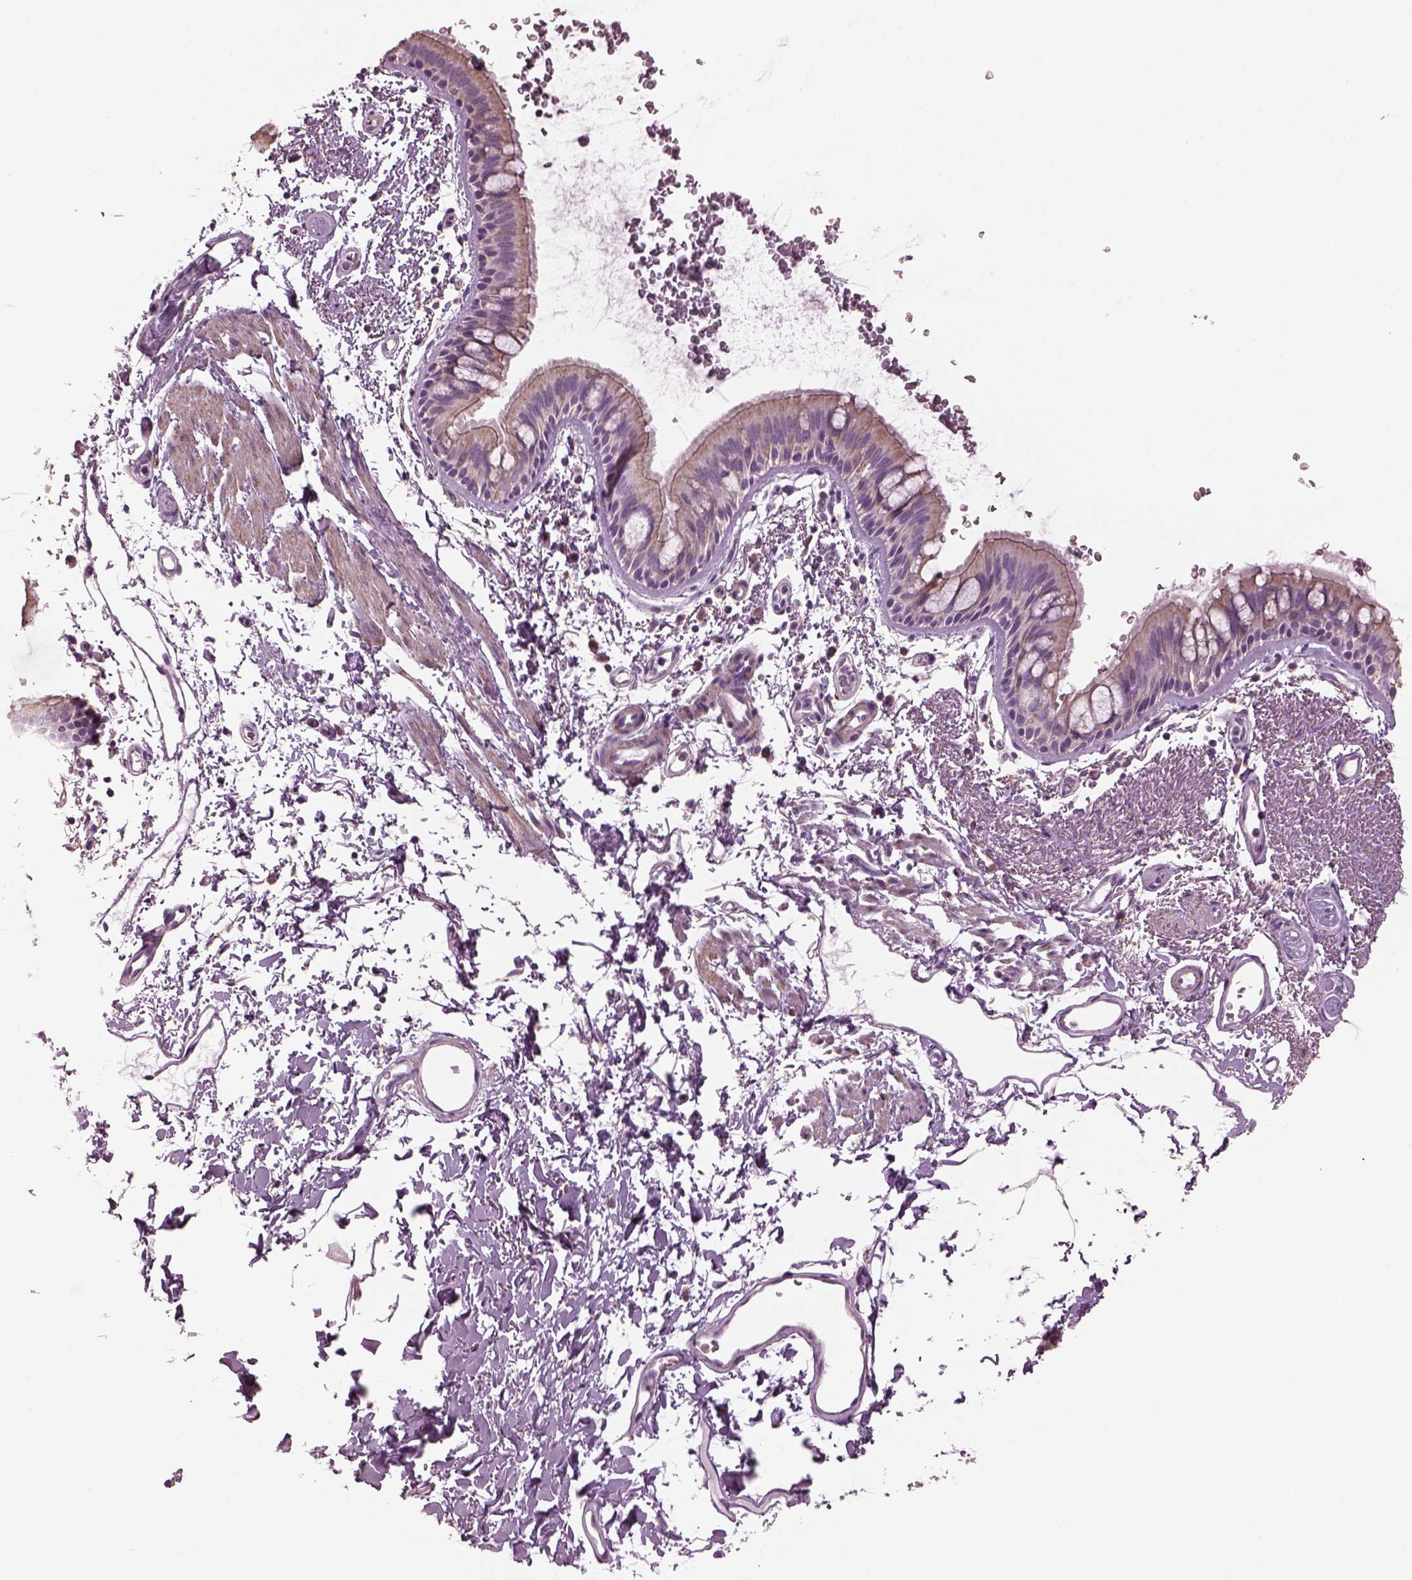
{"staining": {"intensity": "weak", "quantity": "25%-75%", "location": "cytoplasmic/membranous"}, "tissue": "bronchus", "cell_type": "Respiratory epithelial cells", "image_type": "normal", "snomed": [{"axis": "morphology", "description": "Normal tissue, NOS"}, {"axis": "topography", "description": "Lymph node"}, {"axis": "topography", "description": "Bronchus"}], "caption": "The micrograph shows staining of normal bronchus, revealing weak cytoplasmic/membranous protein positivity (brown color) within respiratory epithelial cells. Nuclei are stained in blue.", "gene": "SPATA7", "patient": {"sex": "female", "age": 70}}